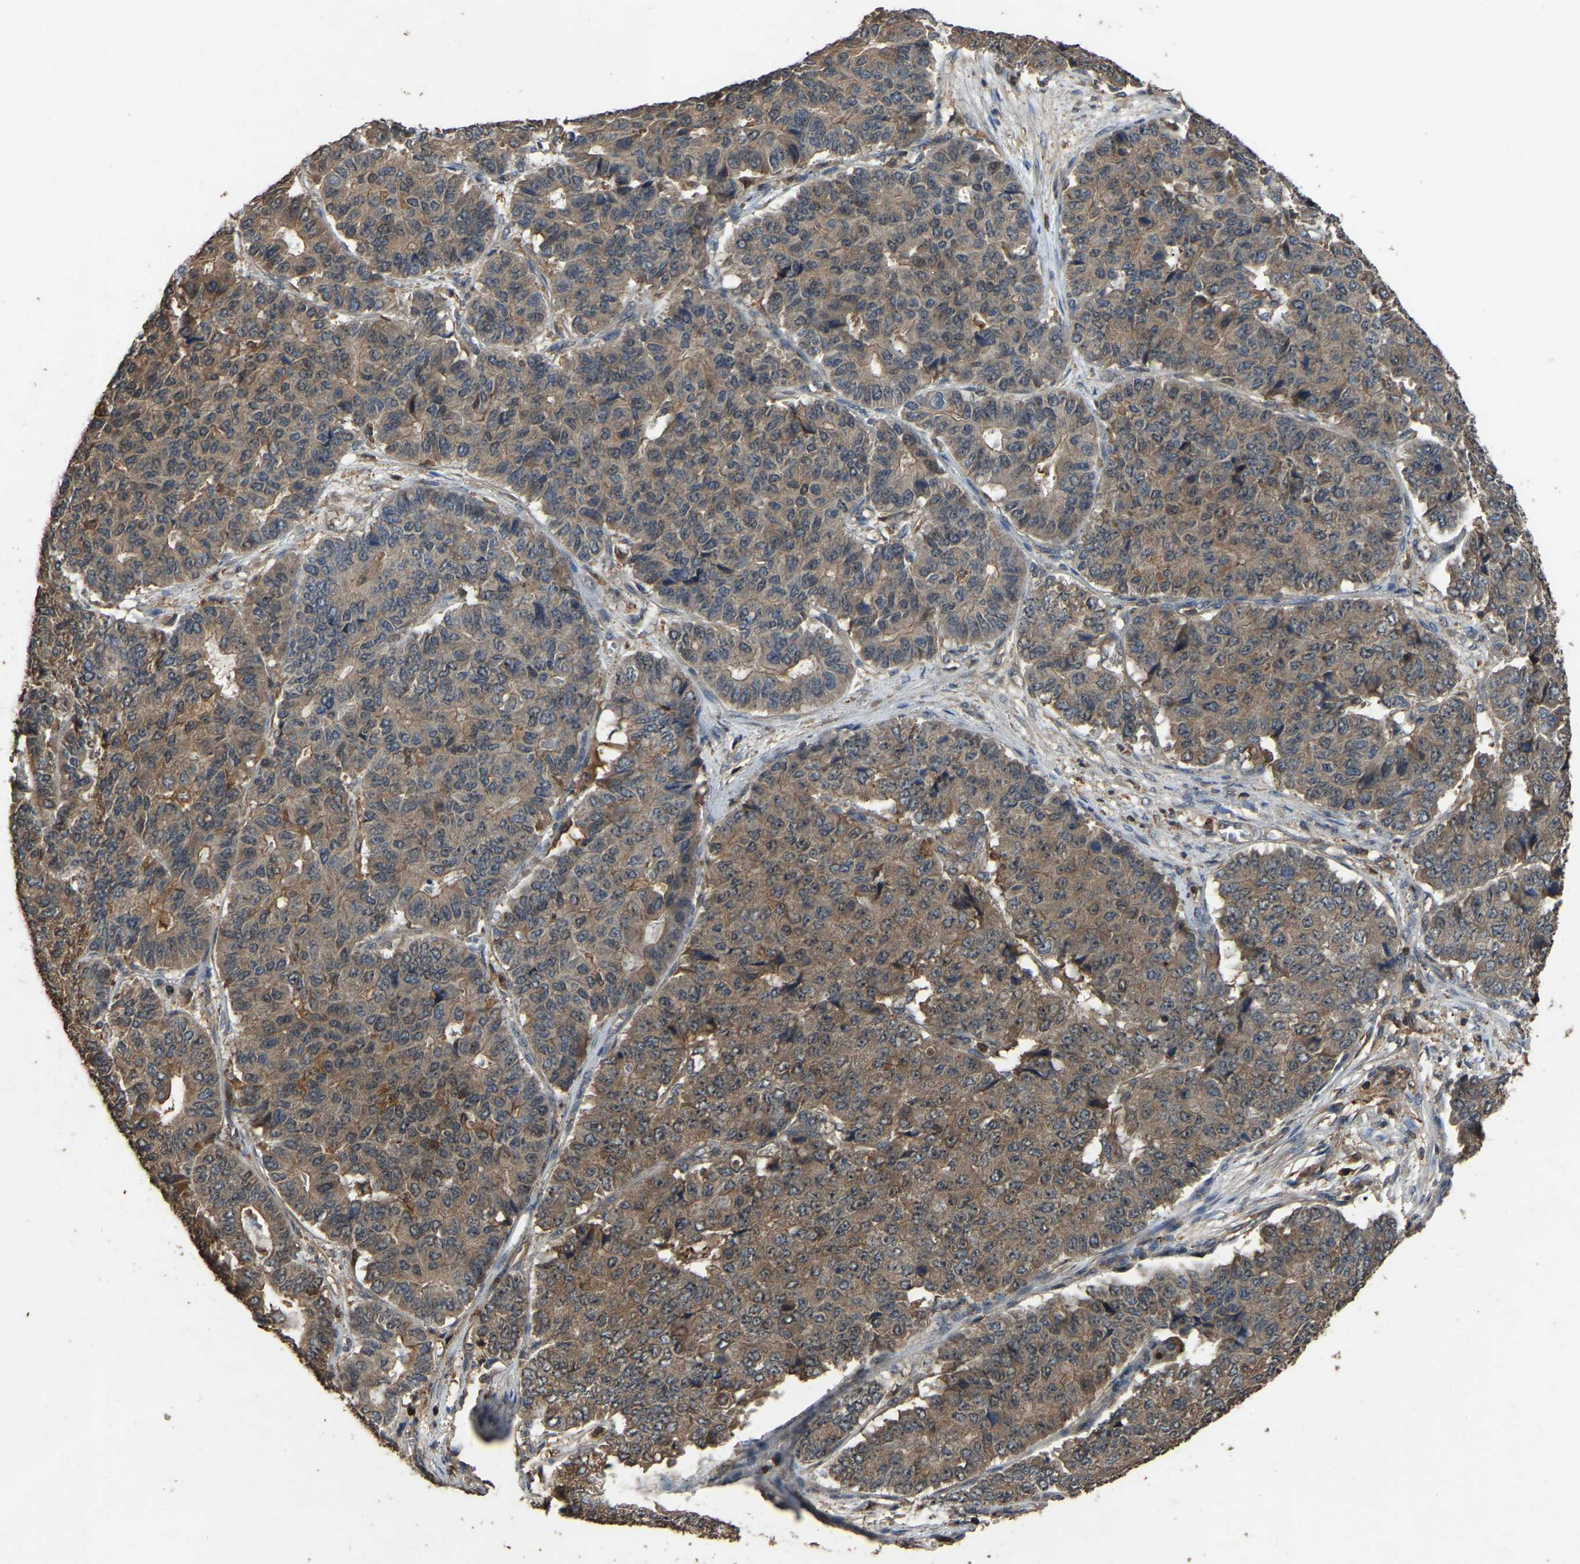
{"staining": {"intensity": "moderate", "quantity": ">75%", "location": "cytoplasmic/membranous"}, "tissue": "pancreatic cancer", "cell_type": "Tumor cells", "image_type": "cancer", "snomed": [{"axis": "morphology", "description": "Adenocarcinoma, NOS"}, {"axis": "topography", "description": "Pancreas"}], "caption": "High-power microscopy captured an immunohistochemistry (IHC) histopathology image of pancreatic adenocarcinoma, revealing moderate cytoplasmic/membranous positivity in about >75% of tumor cells. Nuclei are stained in blue.", "gene": "FHIT", "patient": {"sex": "male", "age": 50}}